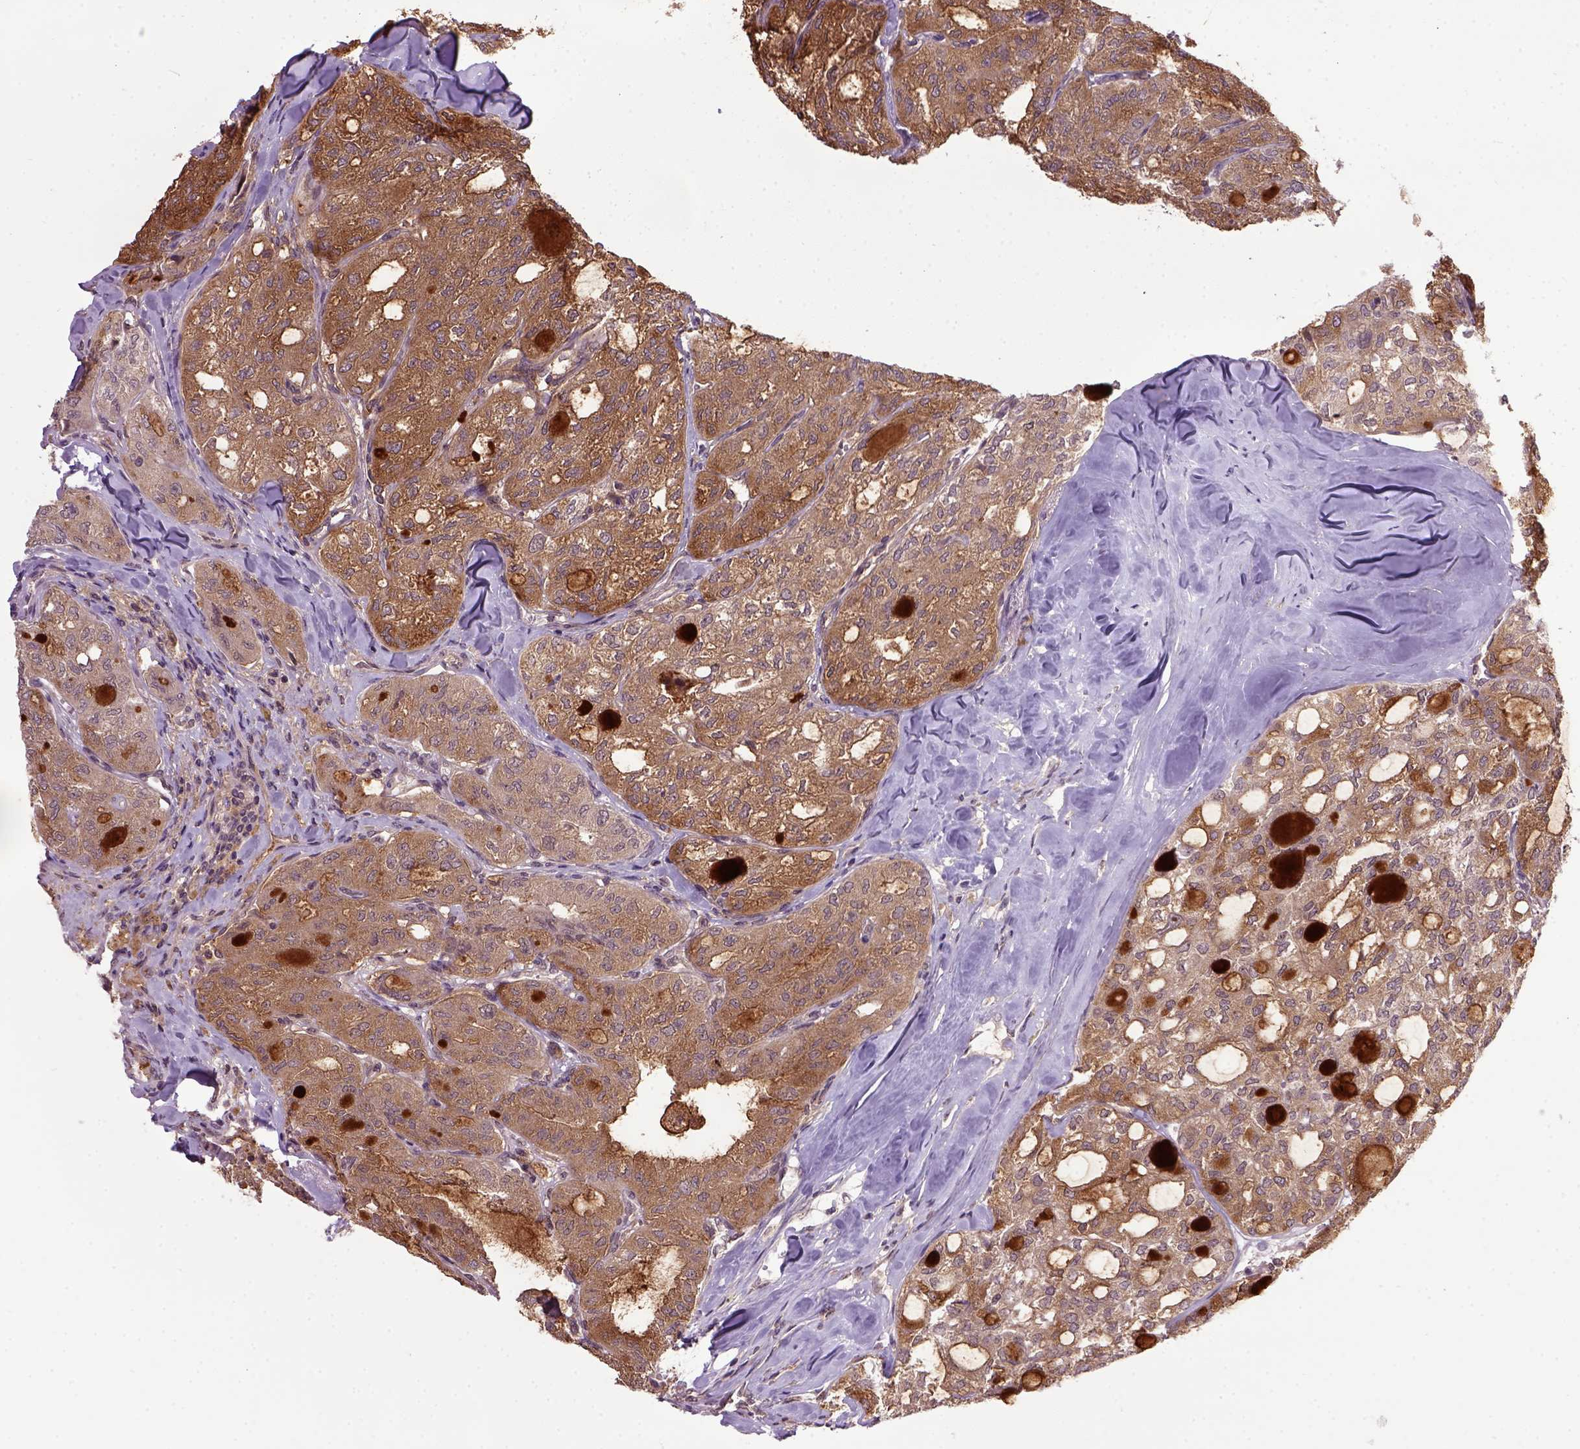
{"staining": {"intensity": "moderate", "quantity": ">75%", "location": "cytoplasmic/membranous"}, "tissue": "thyroid cancer", "cell_type": "Tumor cells", "image_type": "cancer", "snomed": [{"axis": "morphology", "description": "Follicular adenoma carcinoma, NOS"}, {"axis": "topography", "description": "Thyroid gland"}], "caption": "A high-resolution micrograph shows immunohistochemistry (IHC) staining of thyroid follicular adenoma carcinoma, which reveals moderate cytoplasmic/membranous positivity in about >75% of tumor cells.", "gene": "RAB43", "patient": {"sex": "male", "age": 75}}